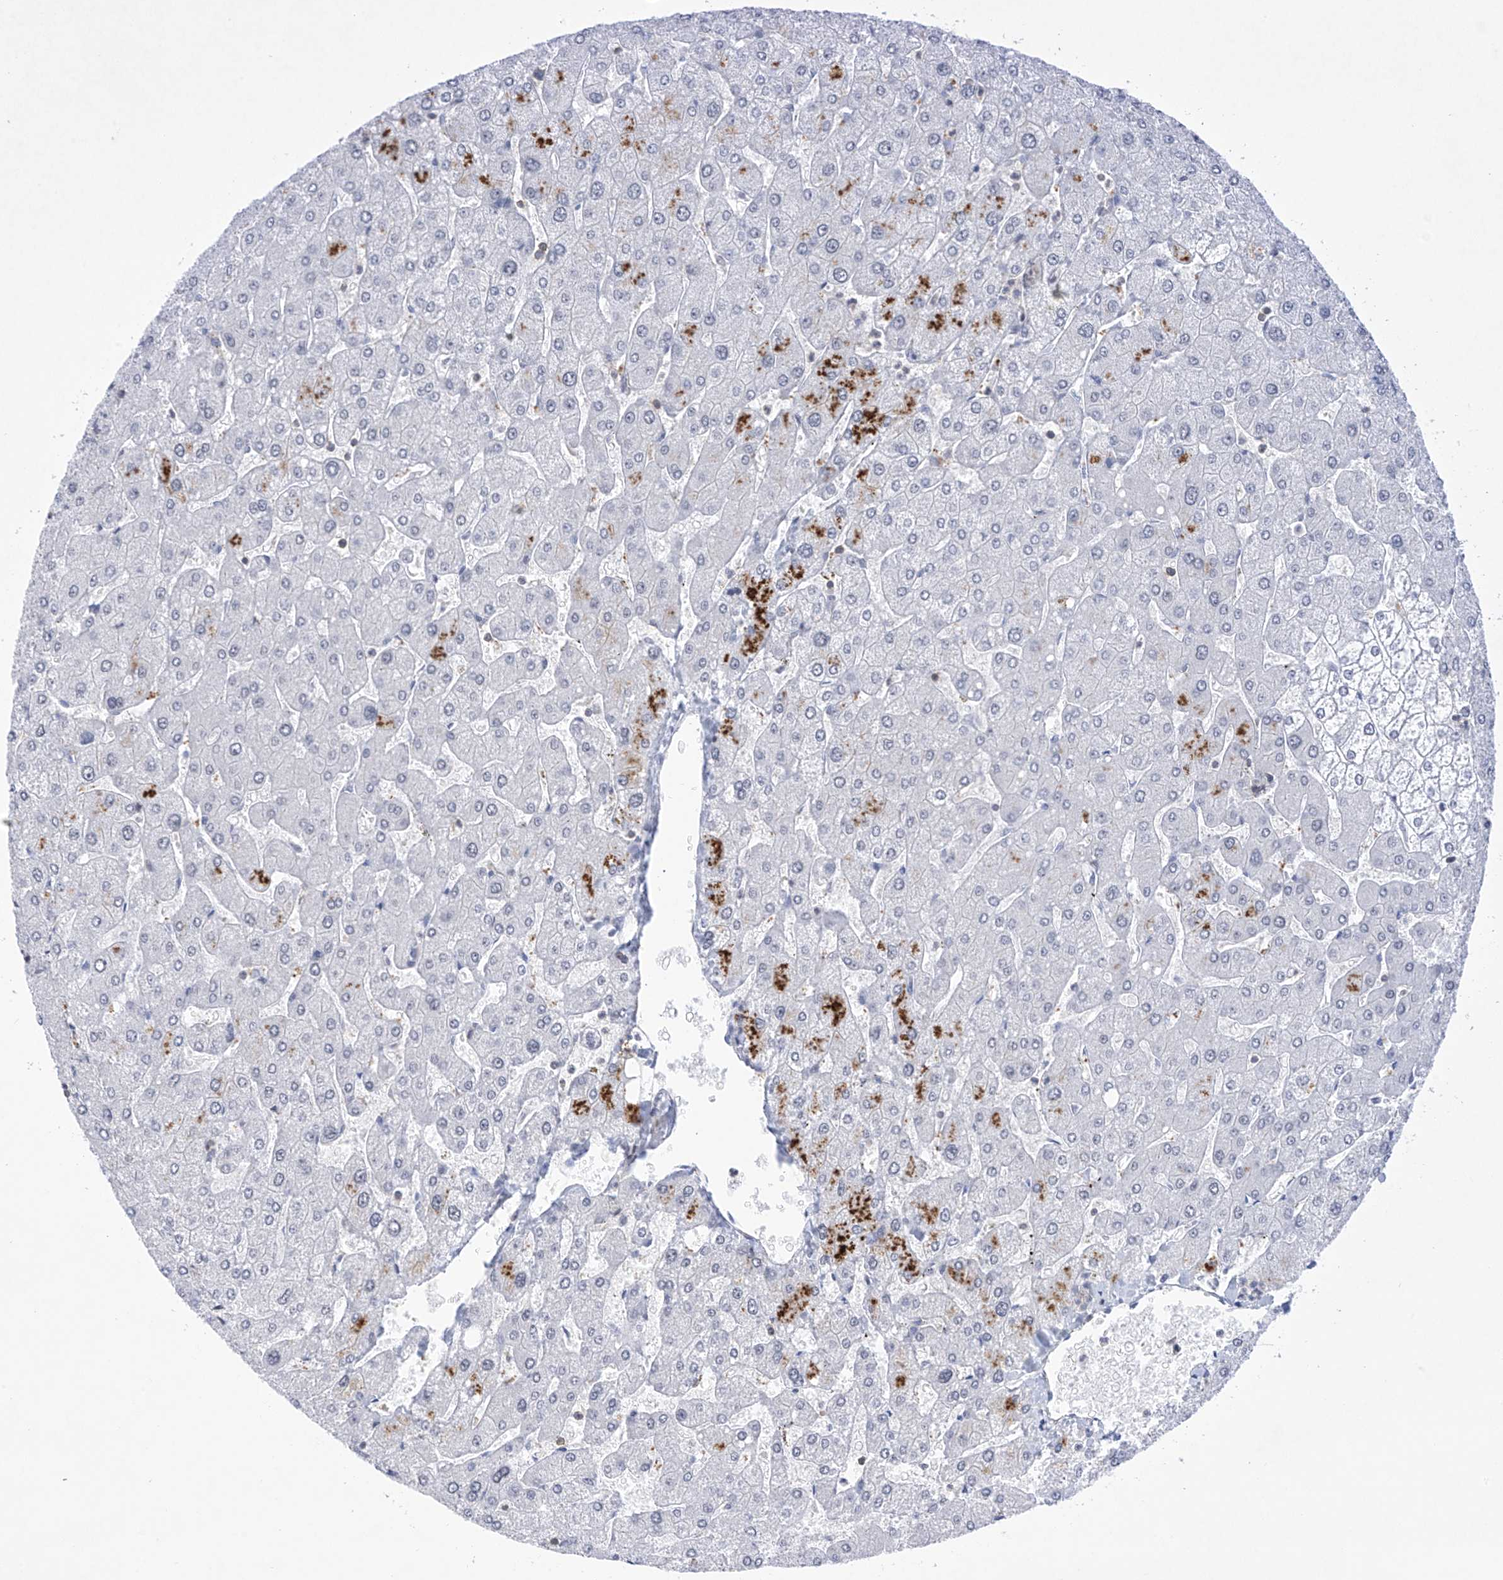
{"staining": {"intensity": "negative", "quantity": "none", "location": "none"}, "tissue": "liver", "cell_type": "Cholangiocytes", "image_type": "normal", "snomed": [{"axis": "morphology", "description": "Normal tissue, NOS"}, {"axis": "topography", "description": "Liver"}], "caption": "This is an immunohistochemistry (IHC) micrograph of benign liver. There is no staining in cholangiocytes.", "gene": "MSL3", "patient": {"sex": "male", "age": 55}}